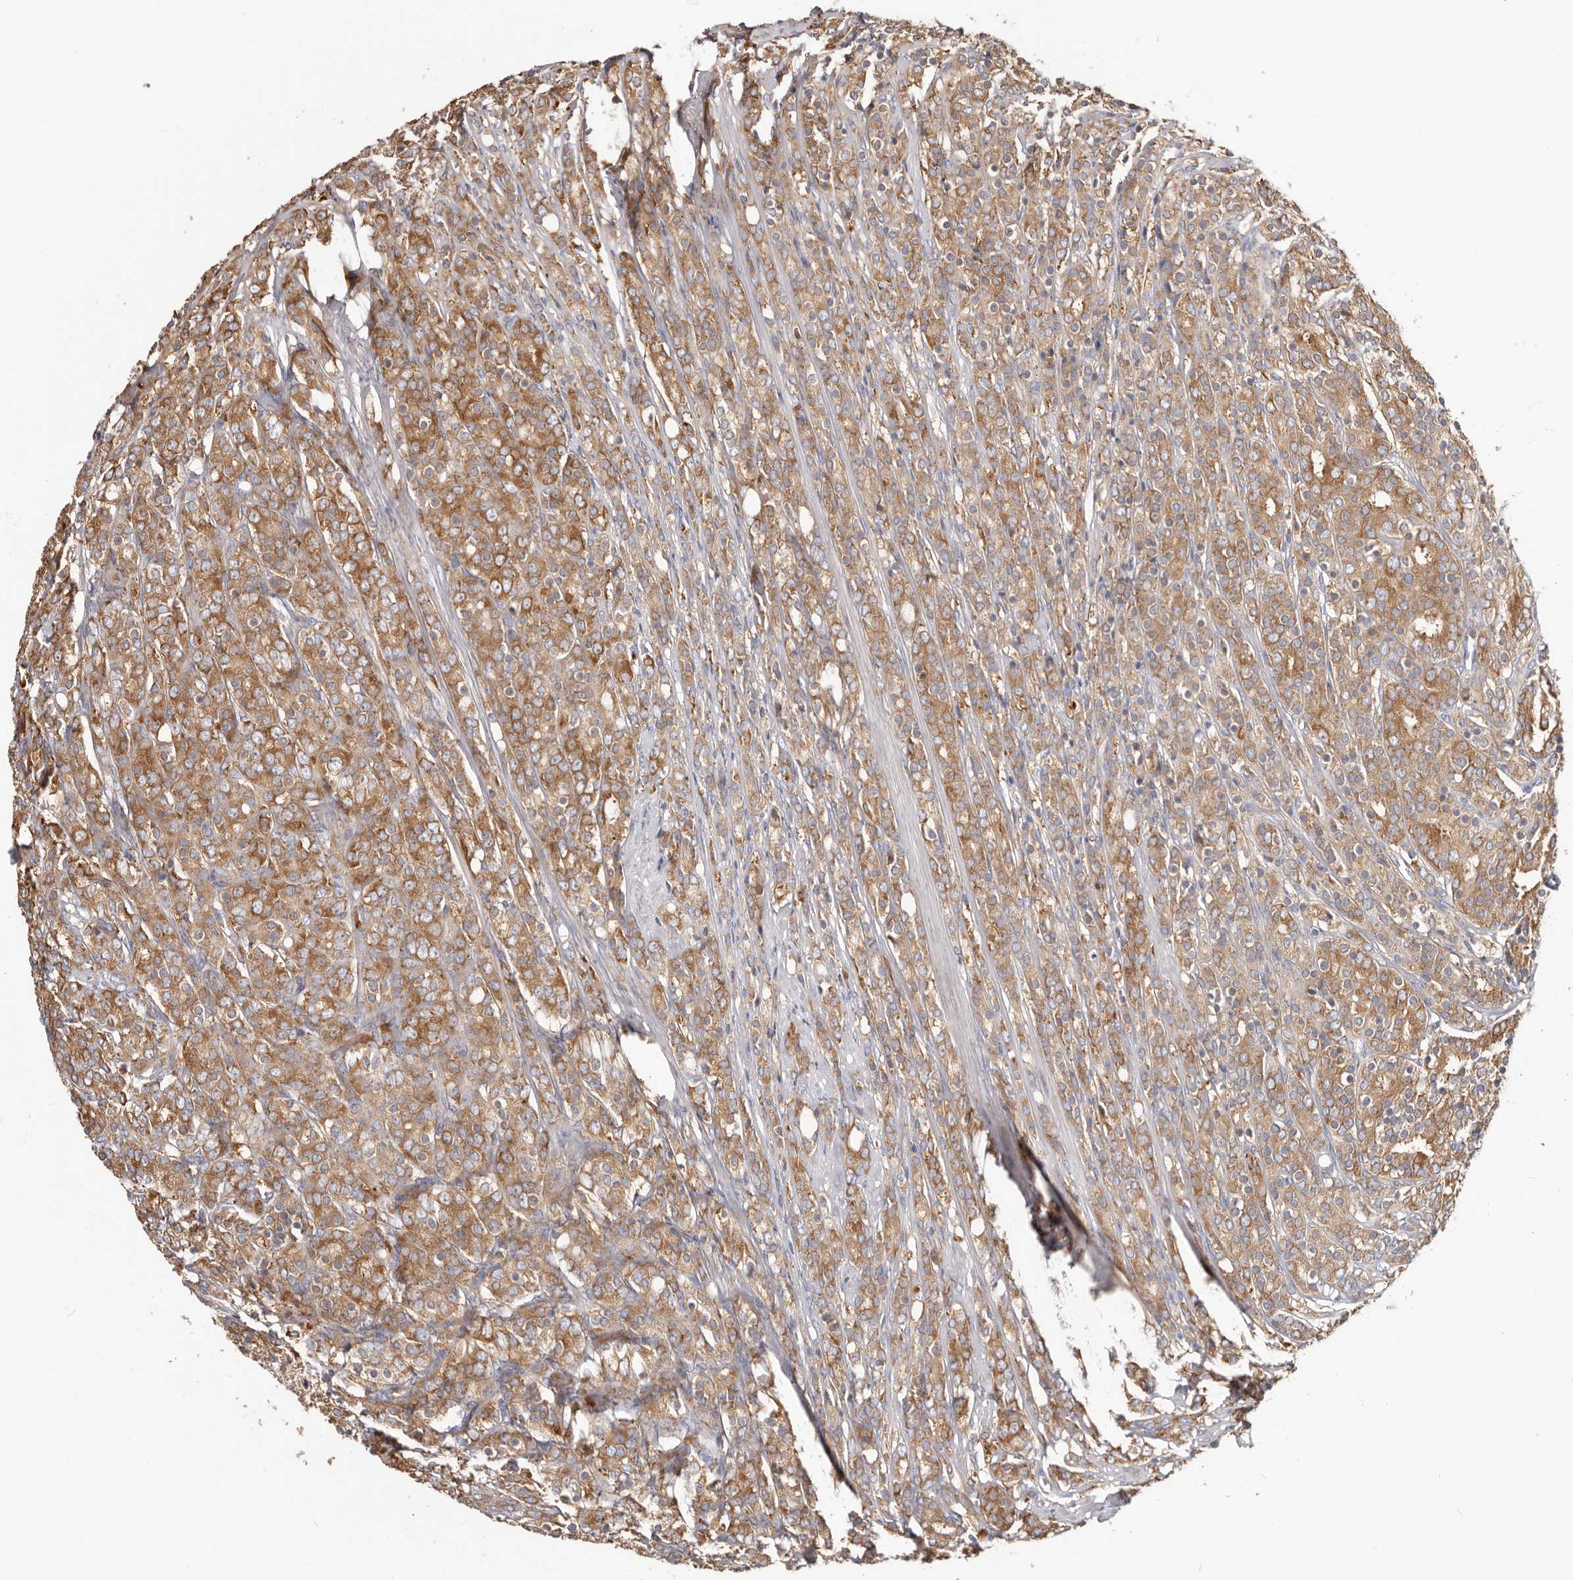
{"staining": {"intensity": "moderate", "quantity": ">75%", "location": "cytoplasmic/membranous"}, "tissue": "prostate cancer", "cell_type": "Tumor cells", "image_type": "cancer", "snomed": [{"axis": "morphology", "description": "Adenocarcinoma, High grade"}, {"axis": "topography", "description": "Prostate"}], "caption": "Prostate high-grade adenocarcinoma stained for a protein (brown) shows moderate cytoplasmic/membranous positive staining in approximately >75% of tumor cells.", "gene": "EPRS1", "patient": {"sex": "male", "age": 62}}